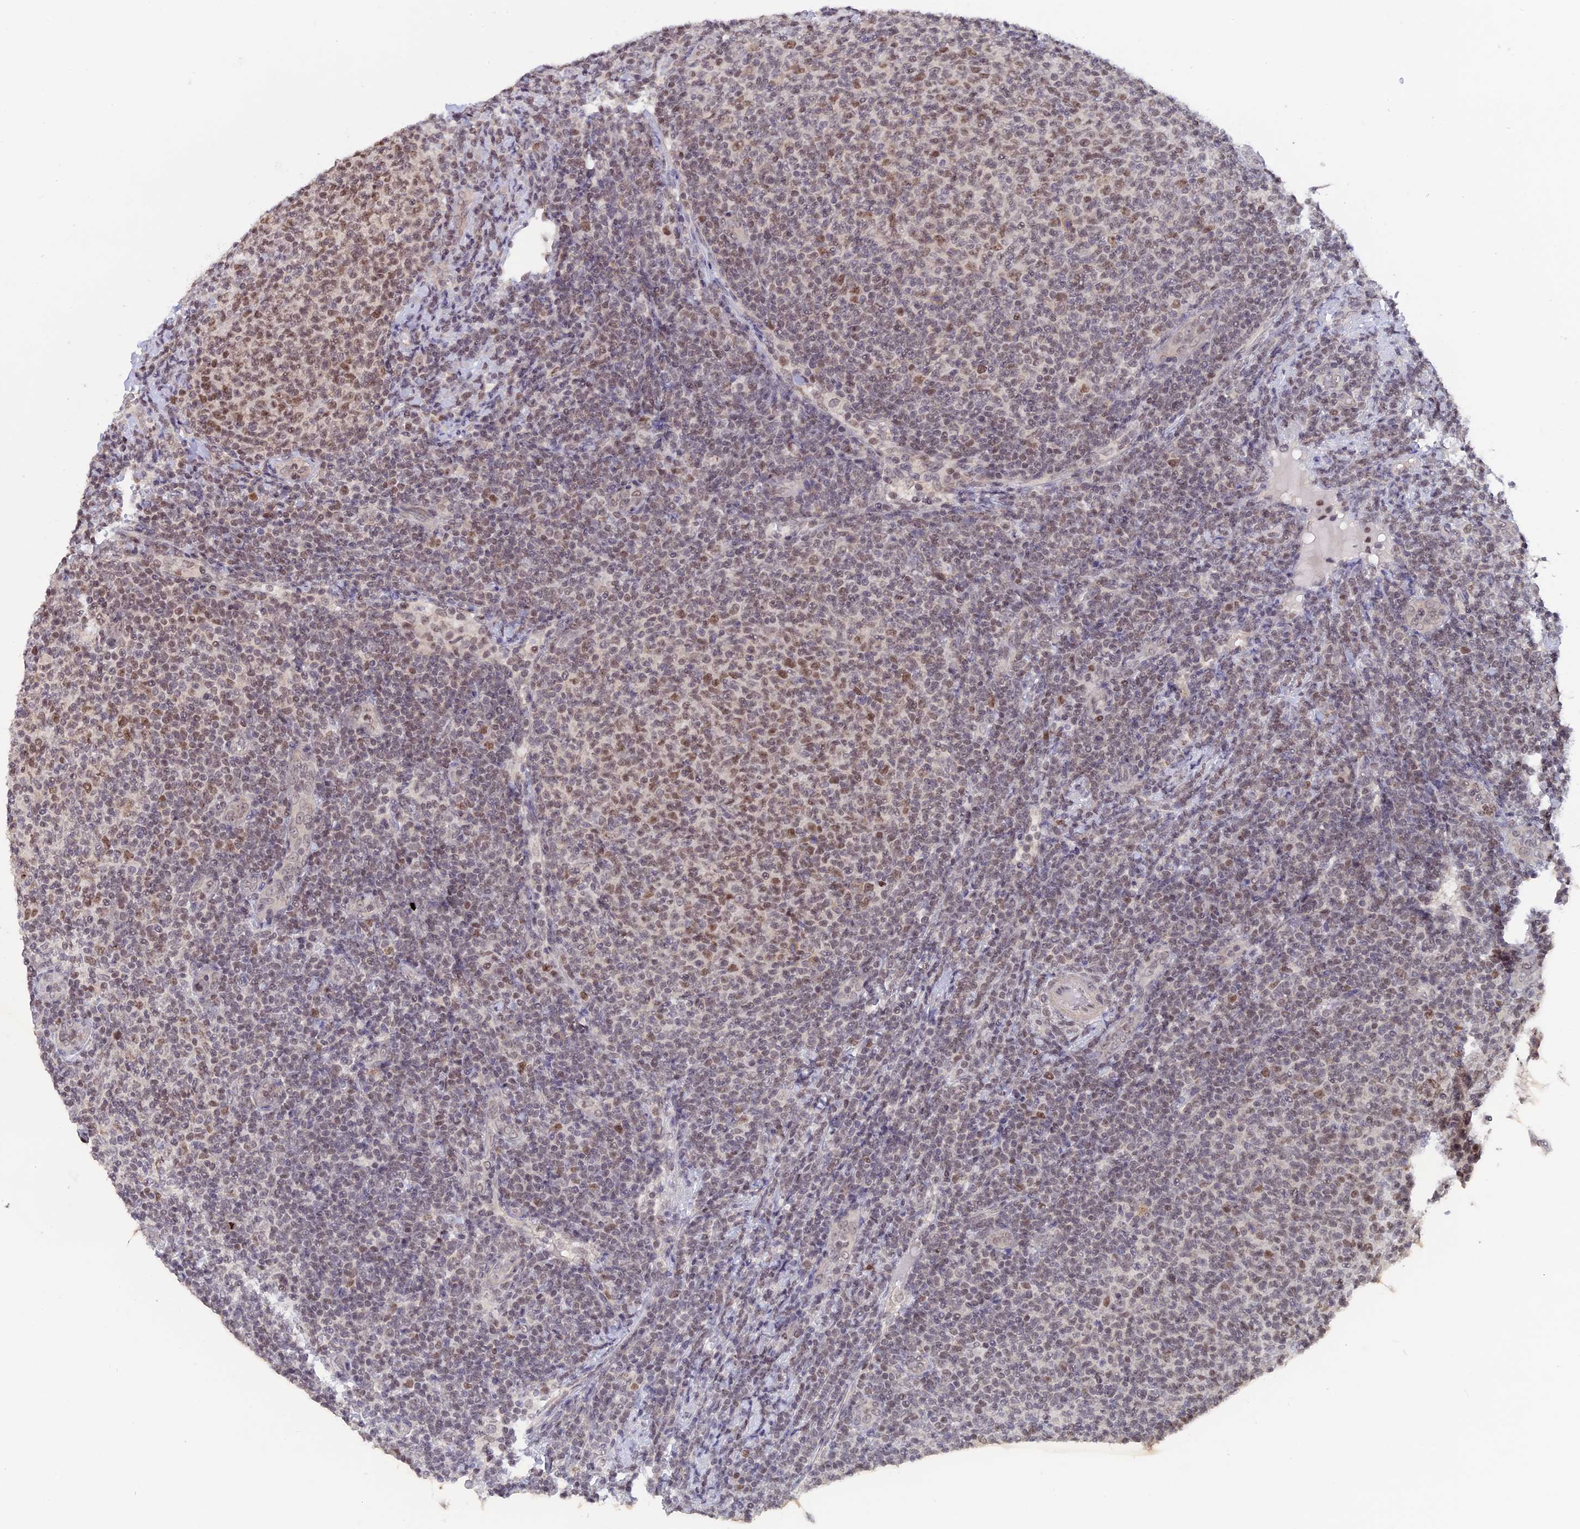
{"staining": {"intensity": "moderate", "quantity": "<25%", "location": "nuclear"}, "tissue": "lymphoma", "cell_type": "Tumor cells", "image_type": "cancer", "snomed": [{"axis": "morphology", "description": "Malignant lymphoma, non-Hodgkin's type, Low grade"}, {"axis": "topography", "description": "Lymph node"}], "caption": "Lymphoma stained for a protein displays moderate nuclear positivity in tumor cells.", "gene": "RFC5", "patient": {"sex": "male", "age": 66}}